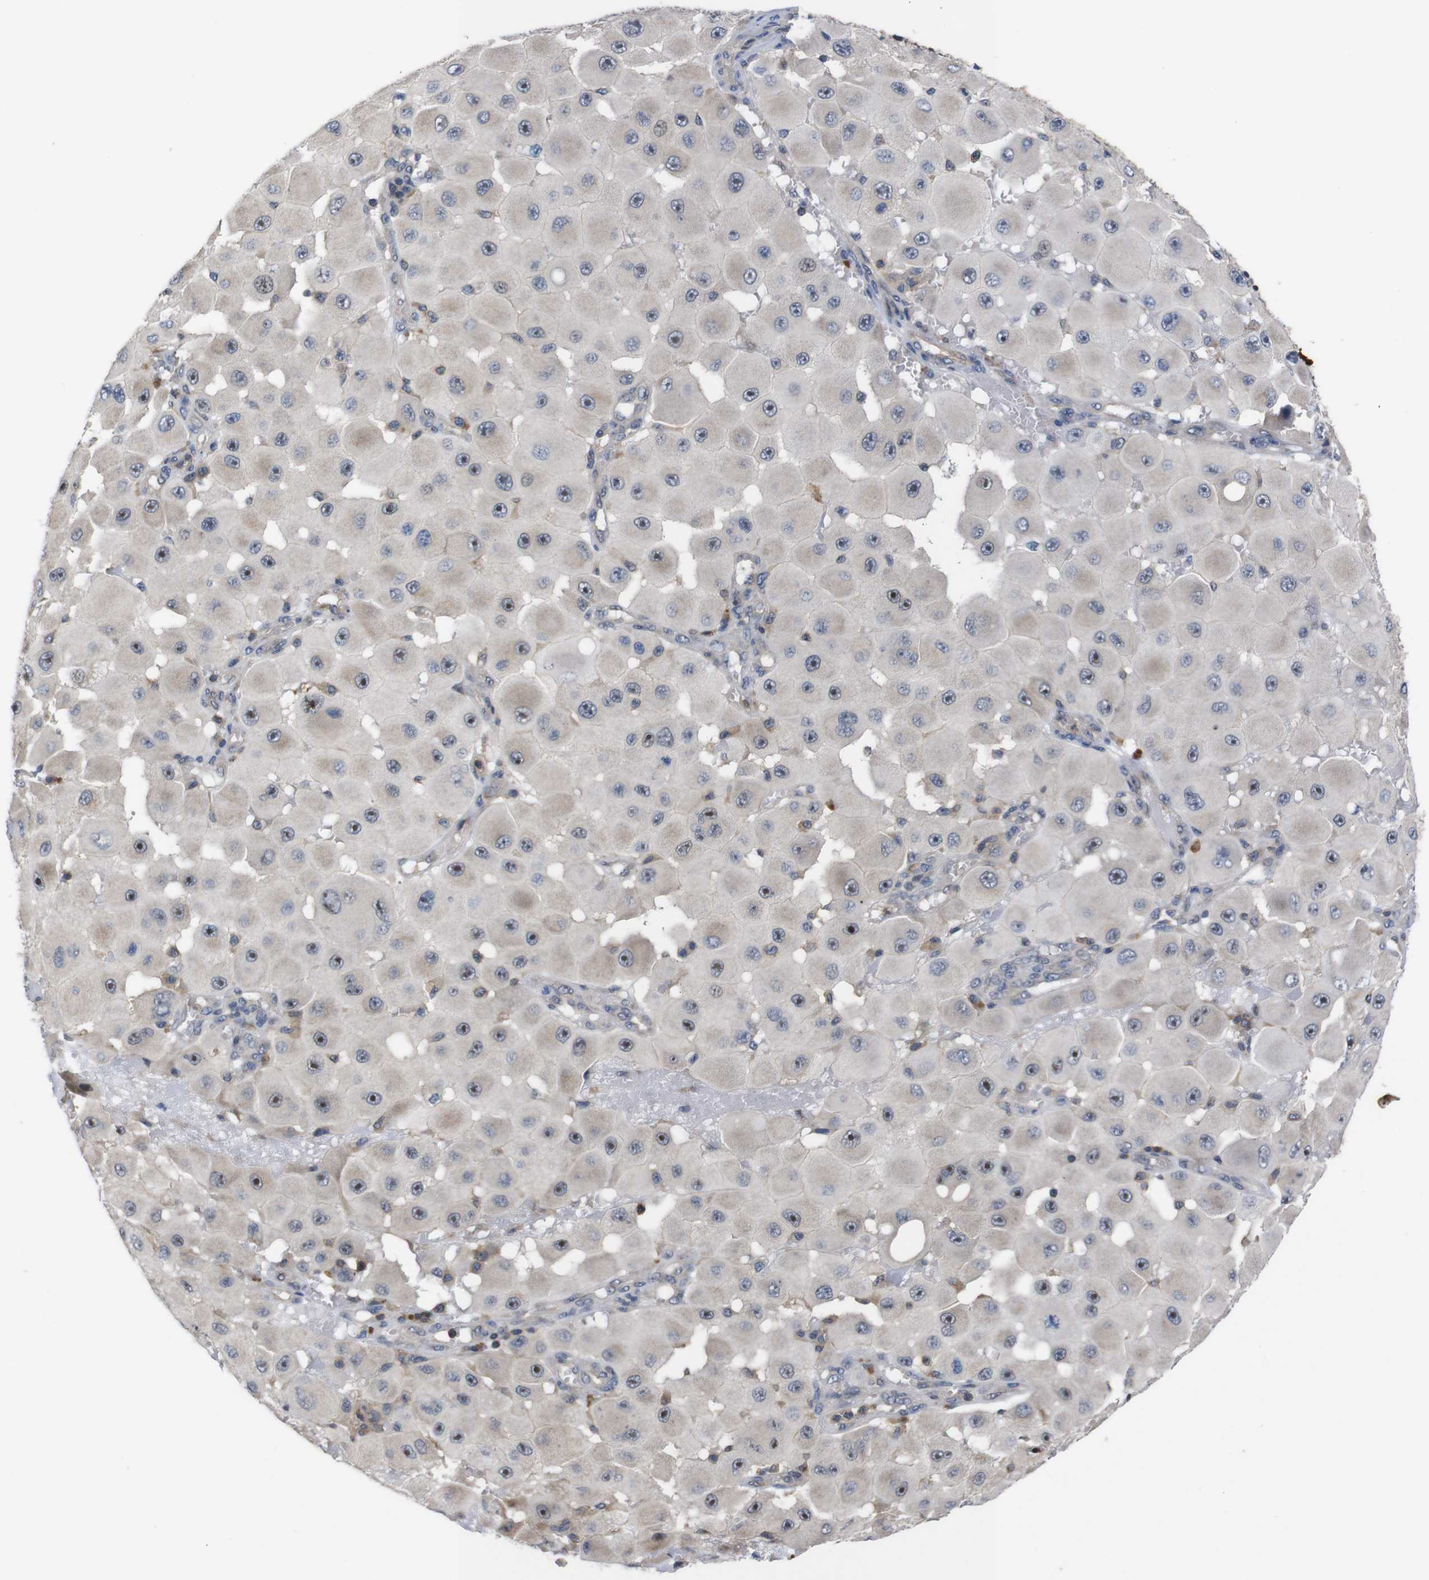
{"staining": {"intensity": "moderate", "quantity": ">75%", "location": "nuclear"}, "tissue": "melanoma", "cell_type": "Tumor cells", "image_type": "cancer", "snomed": [{"axis": "morphology", "description": "Malignant melanoma, NOS"}, {"axis": "topography", "description": "Skin"}], "caption": "A micrograph of melanoma stained for a protein shows moderate nuclear brown staining in tumor cells.", "gene": "BRWD3", "patient": {"sex": "female", "age": 81}}